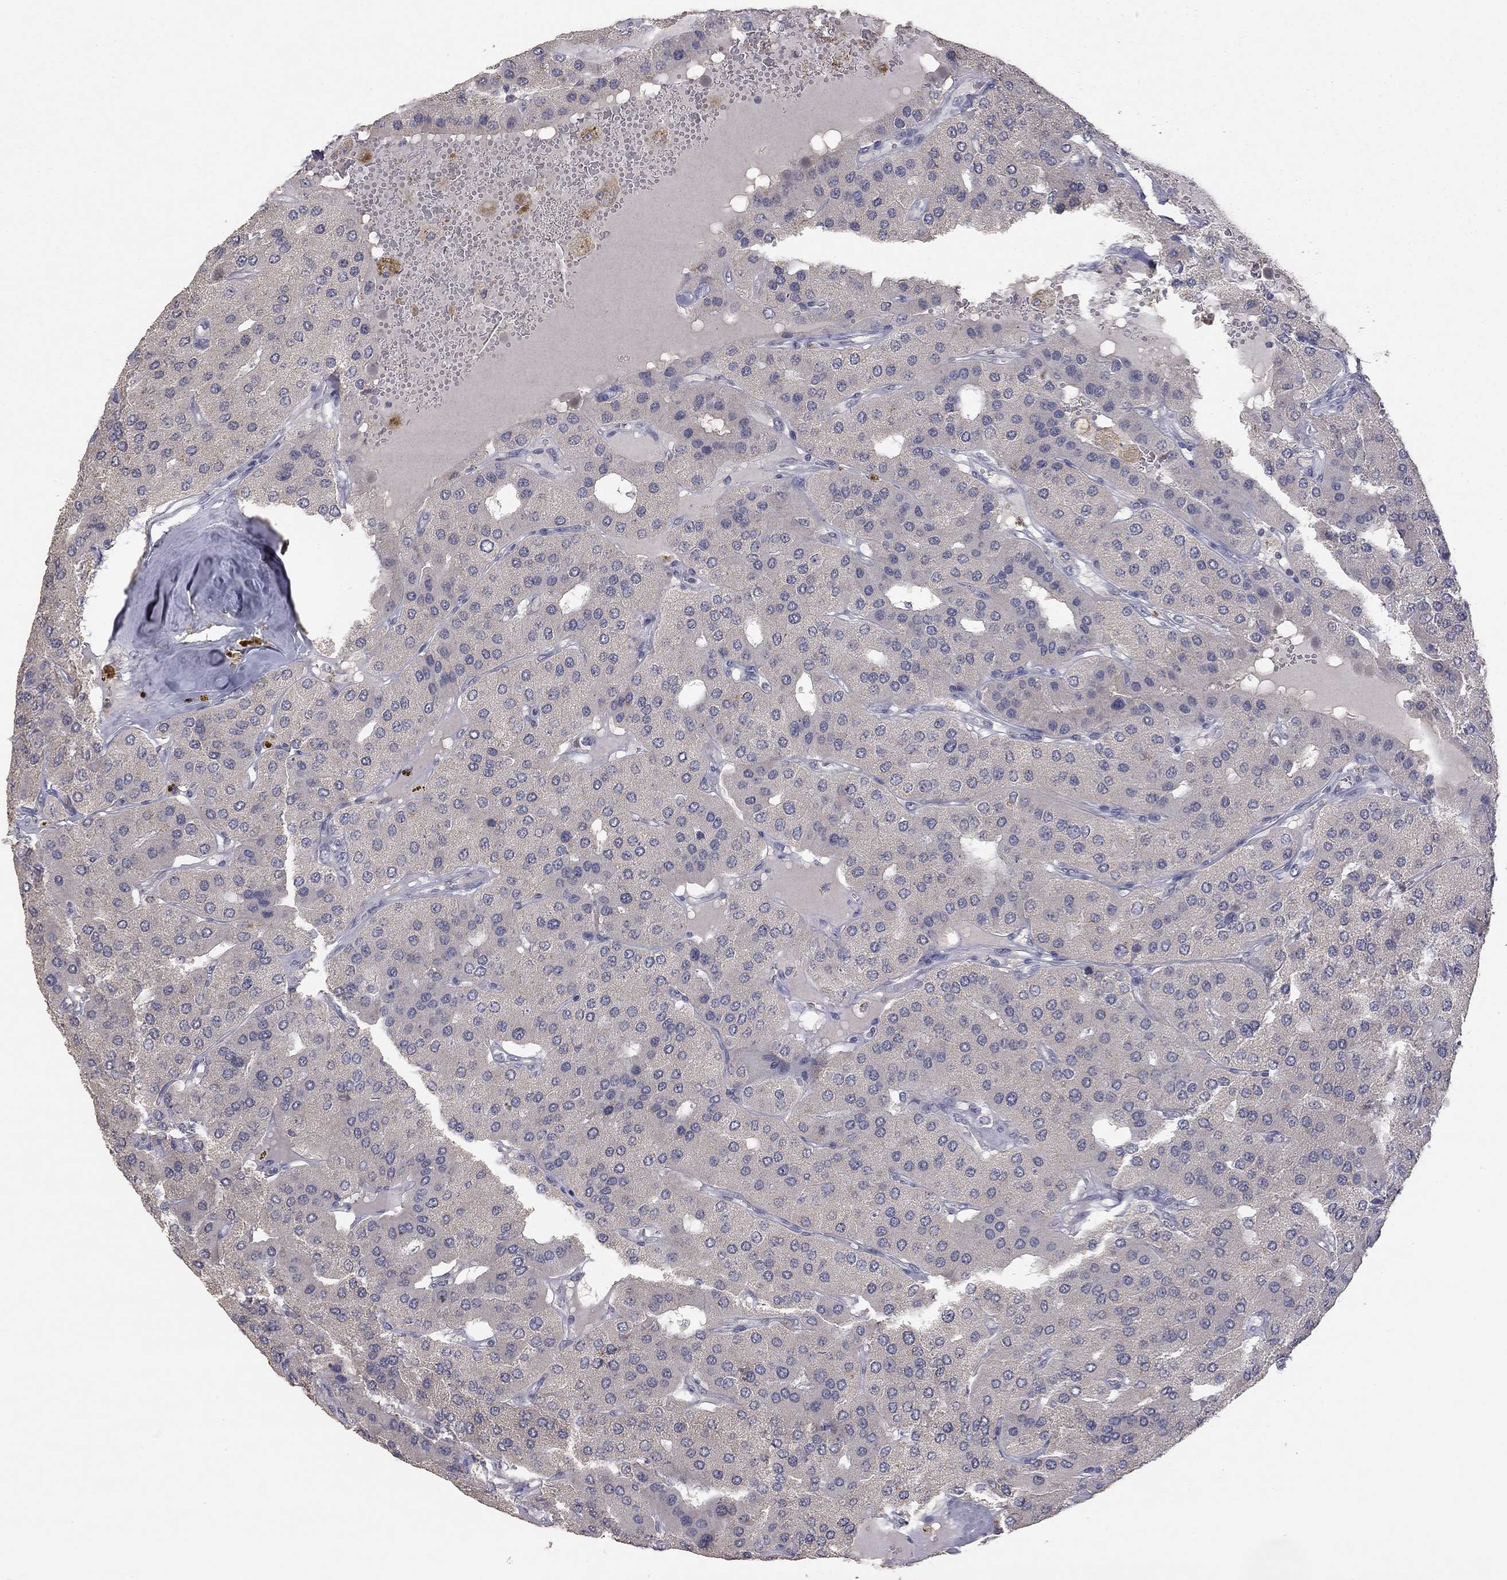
{"staining": {"intensity": "negative", "quantity": "none", "location": "none"}, "tissue": "parathyroid gland", "cell_type": "Glandular cells", "image_type": "normal", "snomed": [{"axis": "morphology", "description": "Normal tissue, NOS"}, {"axis": "morphology", "description": "Adenoma, NOS"}, {"axis": "topography", "description": "Parathyroid gland"}], "caption": "This is an IHC photomicrograph of unremarkable human parathyroid gland. There is no staining in glandular cells.", "gene": "SYT12", "patient": {"sex": "female", "age": 86}}